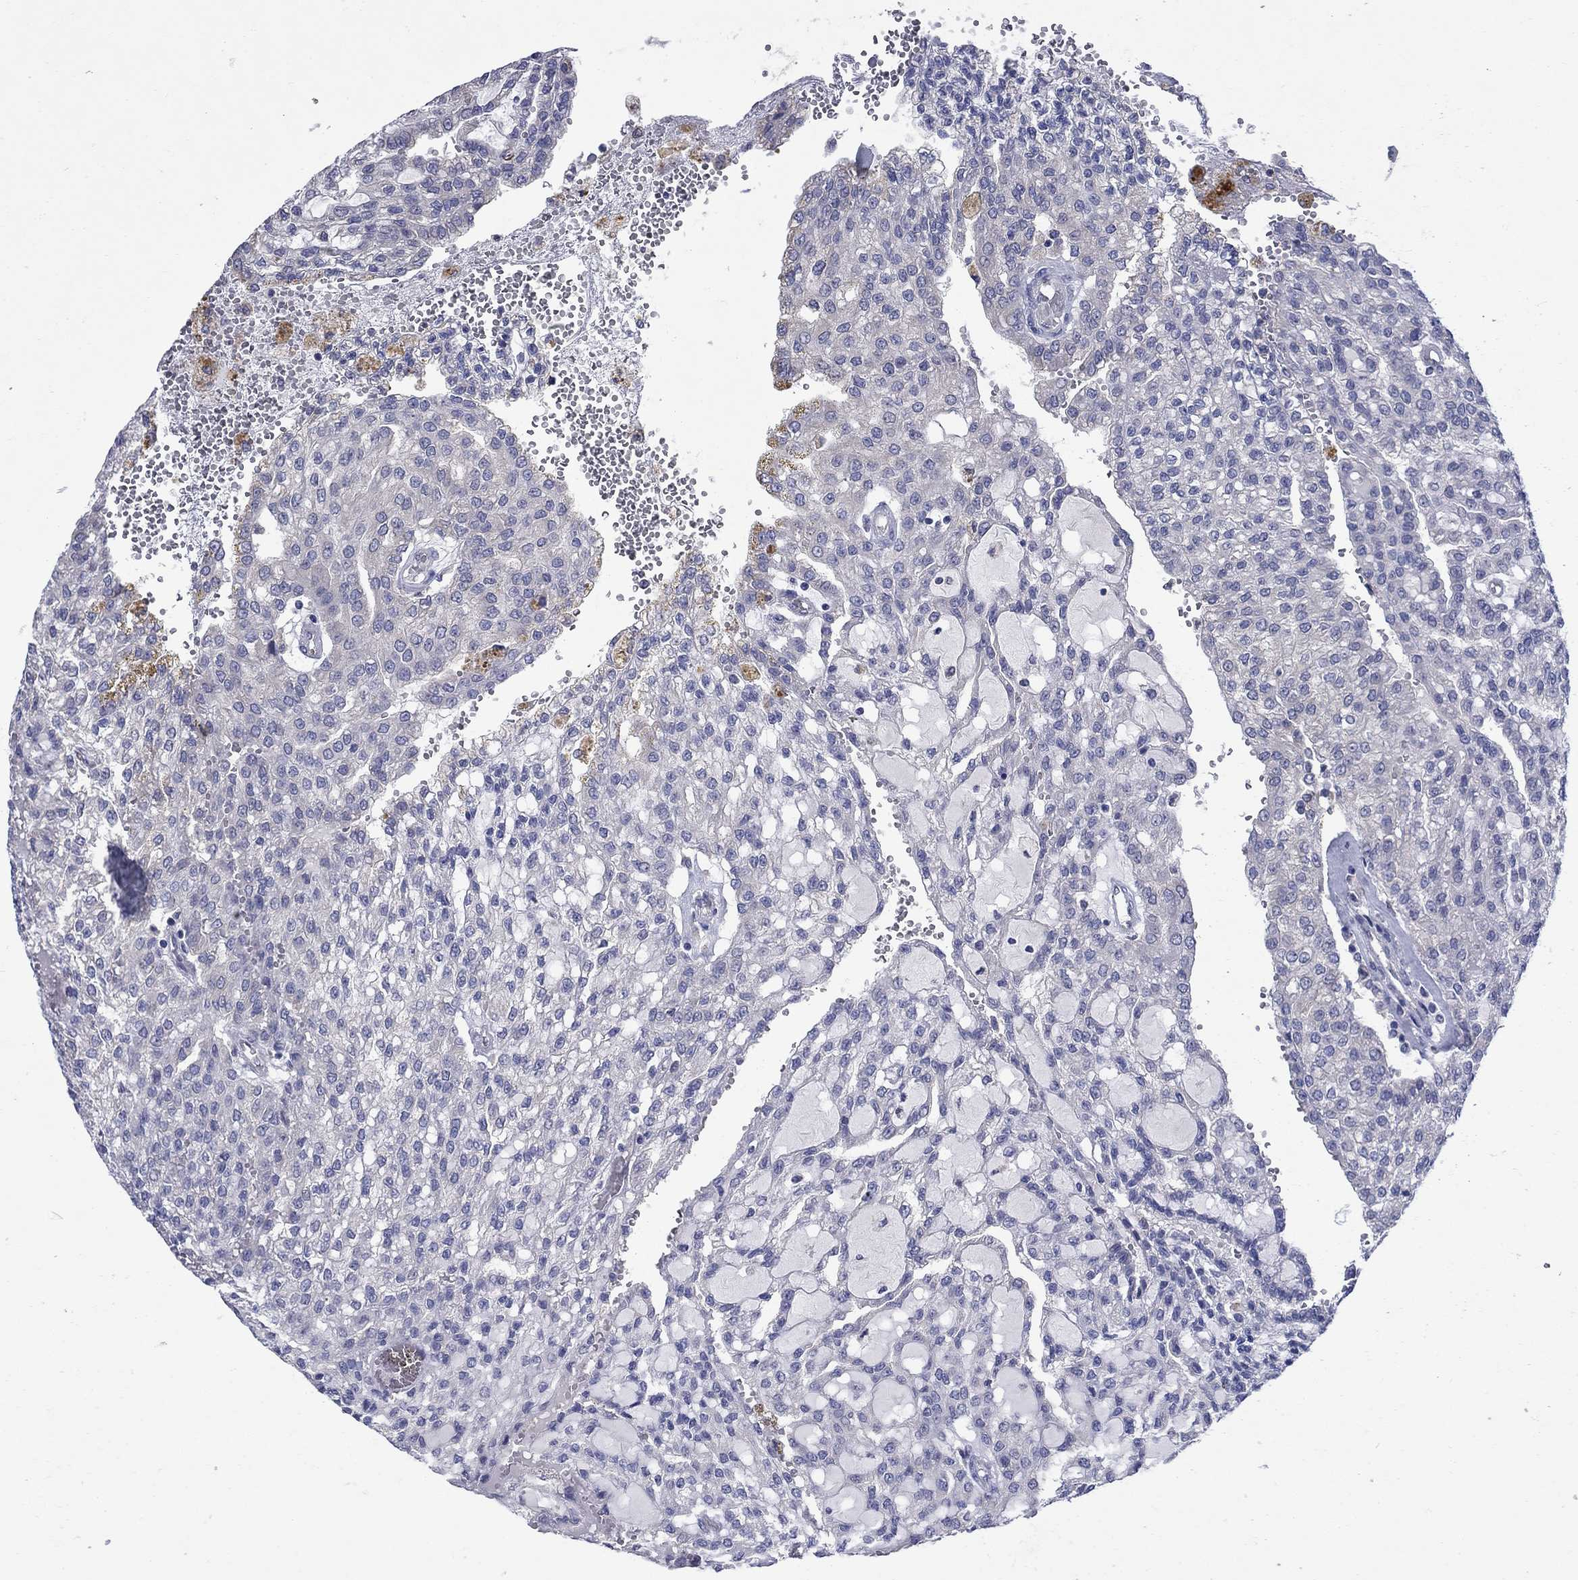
{"staining": {"intensity": "negative", "quantity": "none", "location": "none"}, "tissue": "renal cancer", "cell_type": "Tumor cells", "image_type": "cancer", "snomed": [{"axis": "morphology", "description": "Adenocarcinoma, NOS"}, {"axis": "topography", "description": "Kidney"}], "caption": "DAB (3,3'-diaminobenzidine) immunohistochemical staining of human adenocarcinoma (renal) displays no significant staining in tumor cells.", "gene": "SULT2B1", "patient": {"sex": "male", "age": 63}}